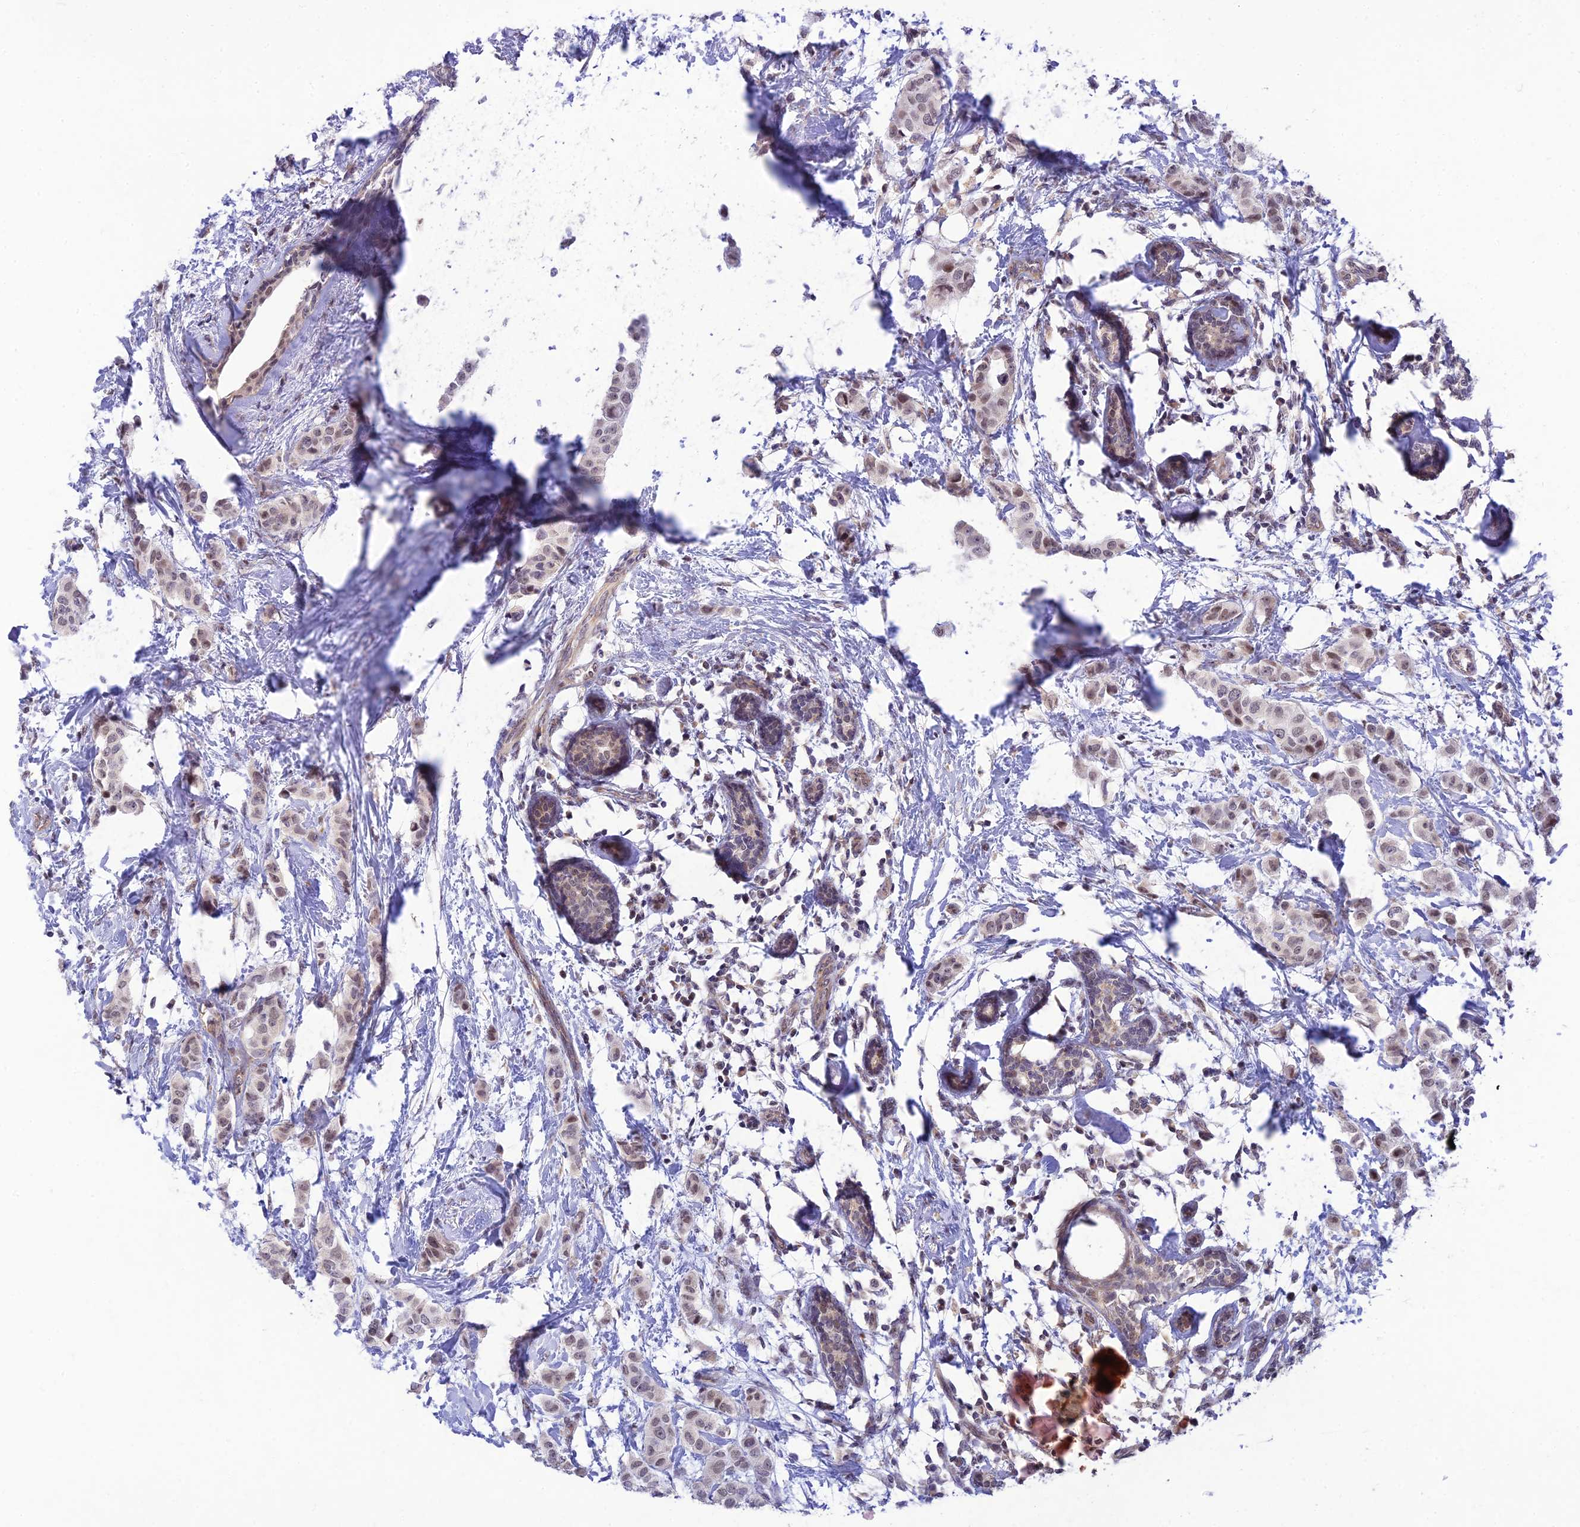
{"staining": {"intensity": "weak", "quantity": "25%-75%", "location": "nuclear"}, "tissue": "breast cancer", "cell_type": "Tumor cells", "image_type": "cancer", "snomed": [{"axis": "morphology", "description": "Duct carcinoma"}, {"axis": "topography", "description": "Breast"}], "caption": "This histopathology image reveals breast cancer stained with IHC to label a protein in brown. The nuclear of tumor cells show weak positivity for the protein. Nuclei are counter-stained blue.", "gene": "MICOS13", "patient": {"sex": "female", "age": 40}}